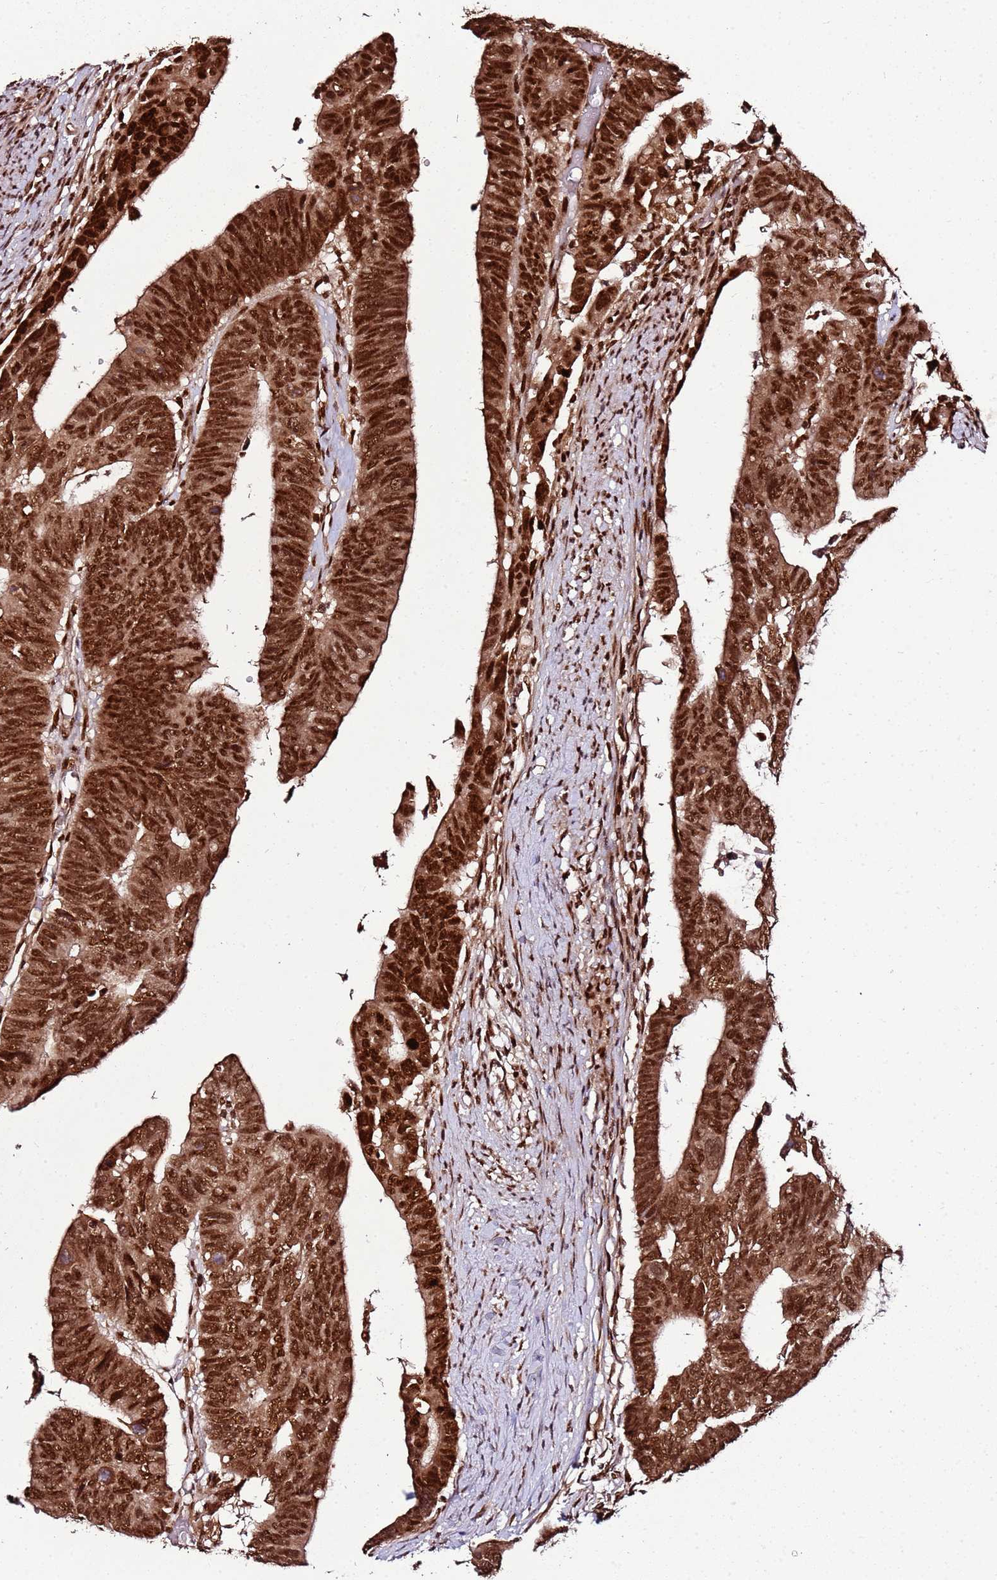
{"staining": {"intensity": "strong", "quantity": ">75%", "location": "cytoplasmic/membranous,nuclear"}, "tissue": "colorectal cancer", "cell_type": "Tumor cells", "image_type": "cancer", "snomed": [{"axis": "morphology", "description": "Adenocarcinoma, NOS"}, {"axis": "topography", "description": "Rectum"}], "caption": "Human colorectal cancer (adenocarcinoma) stained with a brown dye displays strong cytoplasmic/membranous and nuclear positive staining in about >75% of tumor cells.", "gene": "XRN2", "patient": {"sex": "female", "age": 65}}